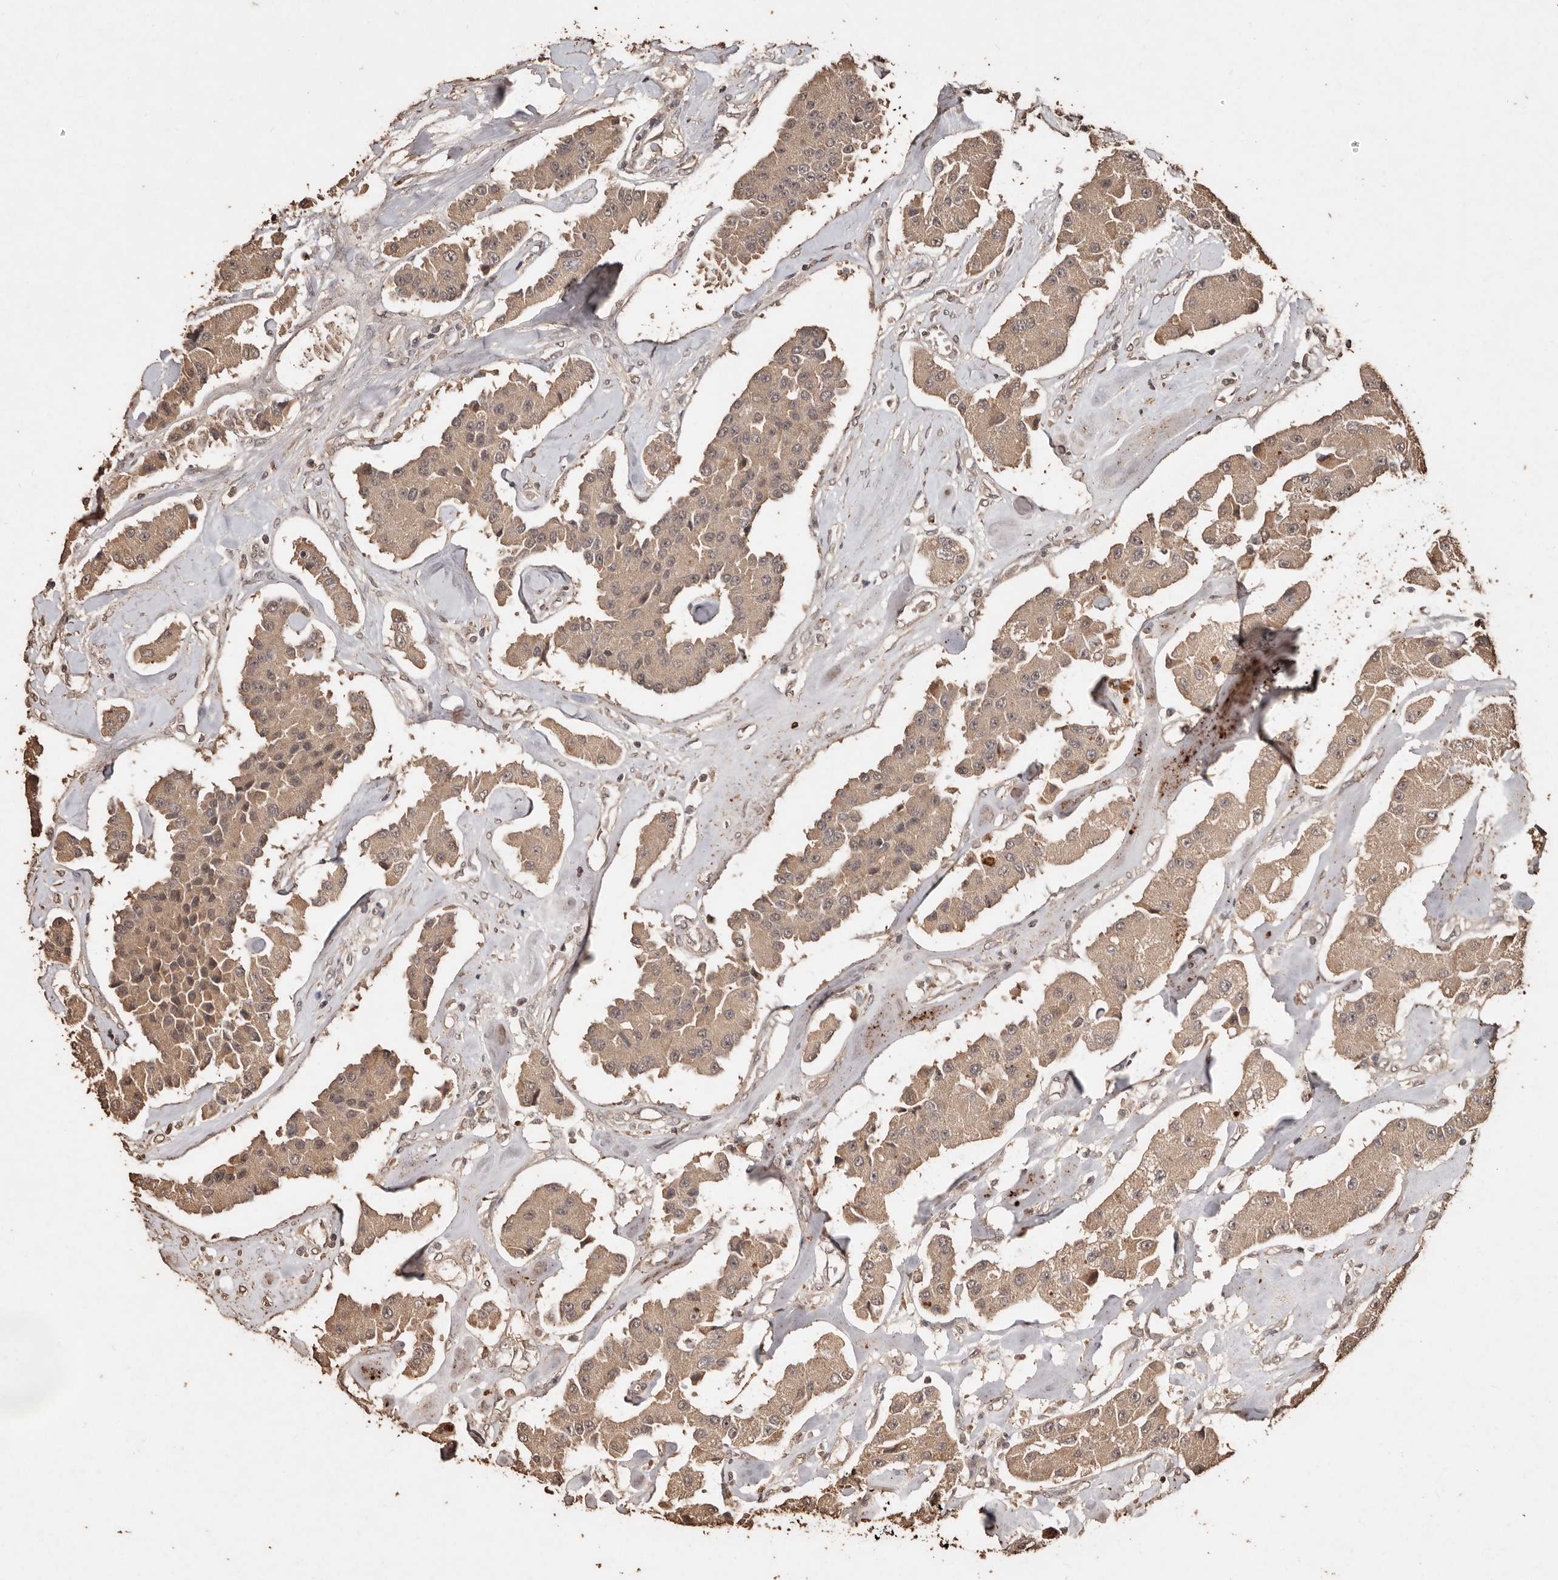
{"staining": {"intensity": "moderate", "quantity": ">75%", "location": "cytoplasmic/membranous"}, "tissue": "carcinoid", "cell_type": "Tumor cells", "image_type": "cancer", "snomed": [{"axis": "morphology", "description": "Carcinoid, malignant, NOS"}, {"axis": "topography", "description": "Pancreas"}], "caption": "Carcinoid stained for a protein reveals moderate cytoplasmic/membranous positivity in tumor cells. The protein is shown in brown color, while the nuclei are stained blue.", "gene": "PKDCC", "patient": {"sex": "male", "age": 41}}